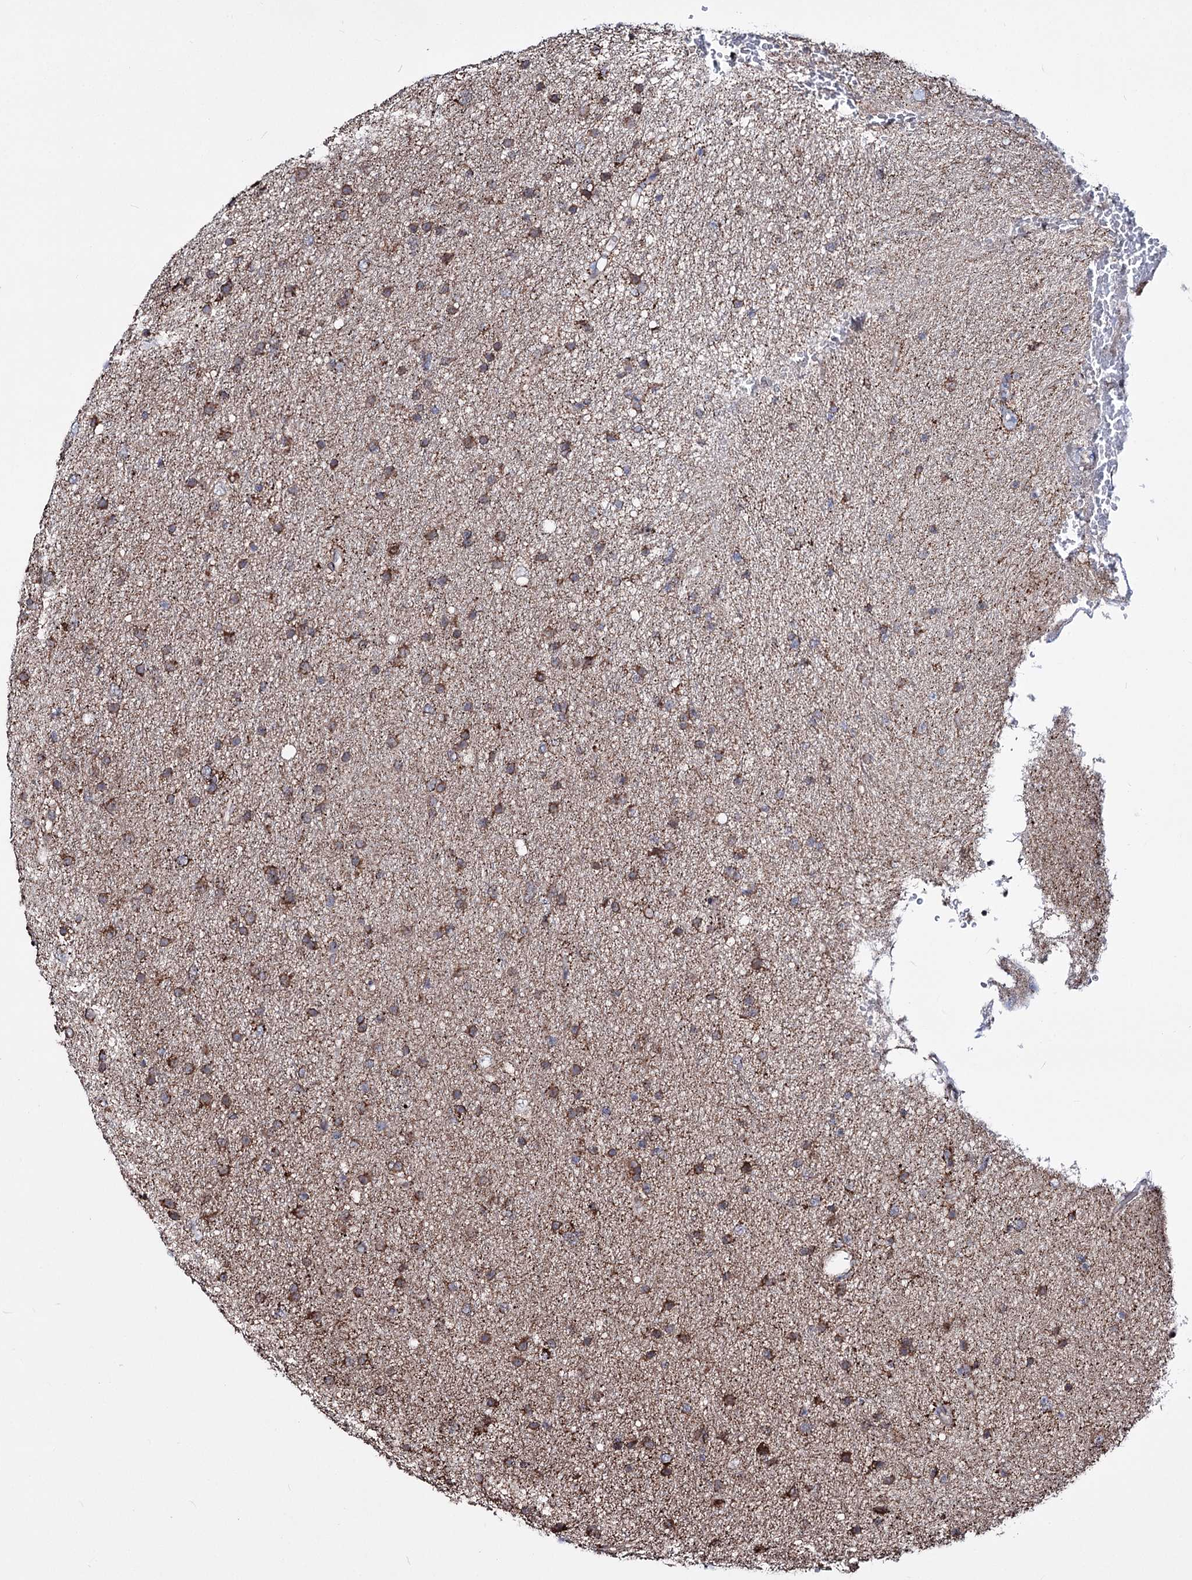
{"staining": {"intensity": "moderate", "quantity": ">75%", "location": "cytoplasmic/membranous"}, "tissue": "glioma", "cell_type": "Tumor cells", "image_type": "cancer", "snomed": [{"axis": "morphology", "description": "Glioma, malignant, Low grade"}, {"axis": "topography", "description": "Cerebral cortex"}], "caption": "This is a histology image of IHC staining of malignant glioma (low-grade), which shows moderate staining in the cytoplasmic/membranous of tumor cells.", "gene": "CREB3L4", "patient": {"sex": "female", "age": 39}}